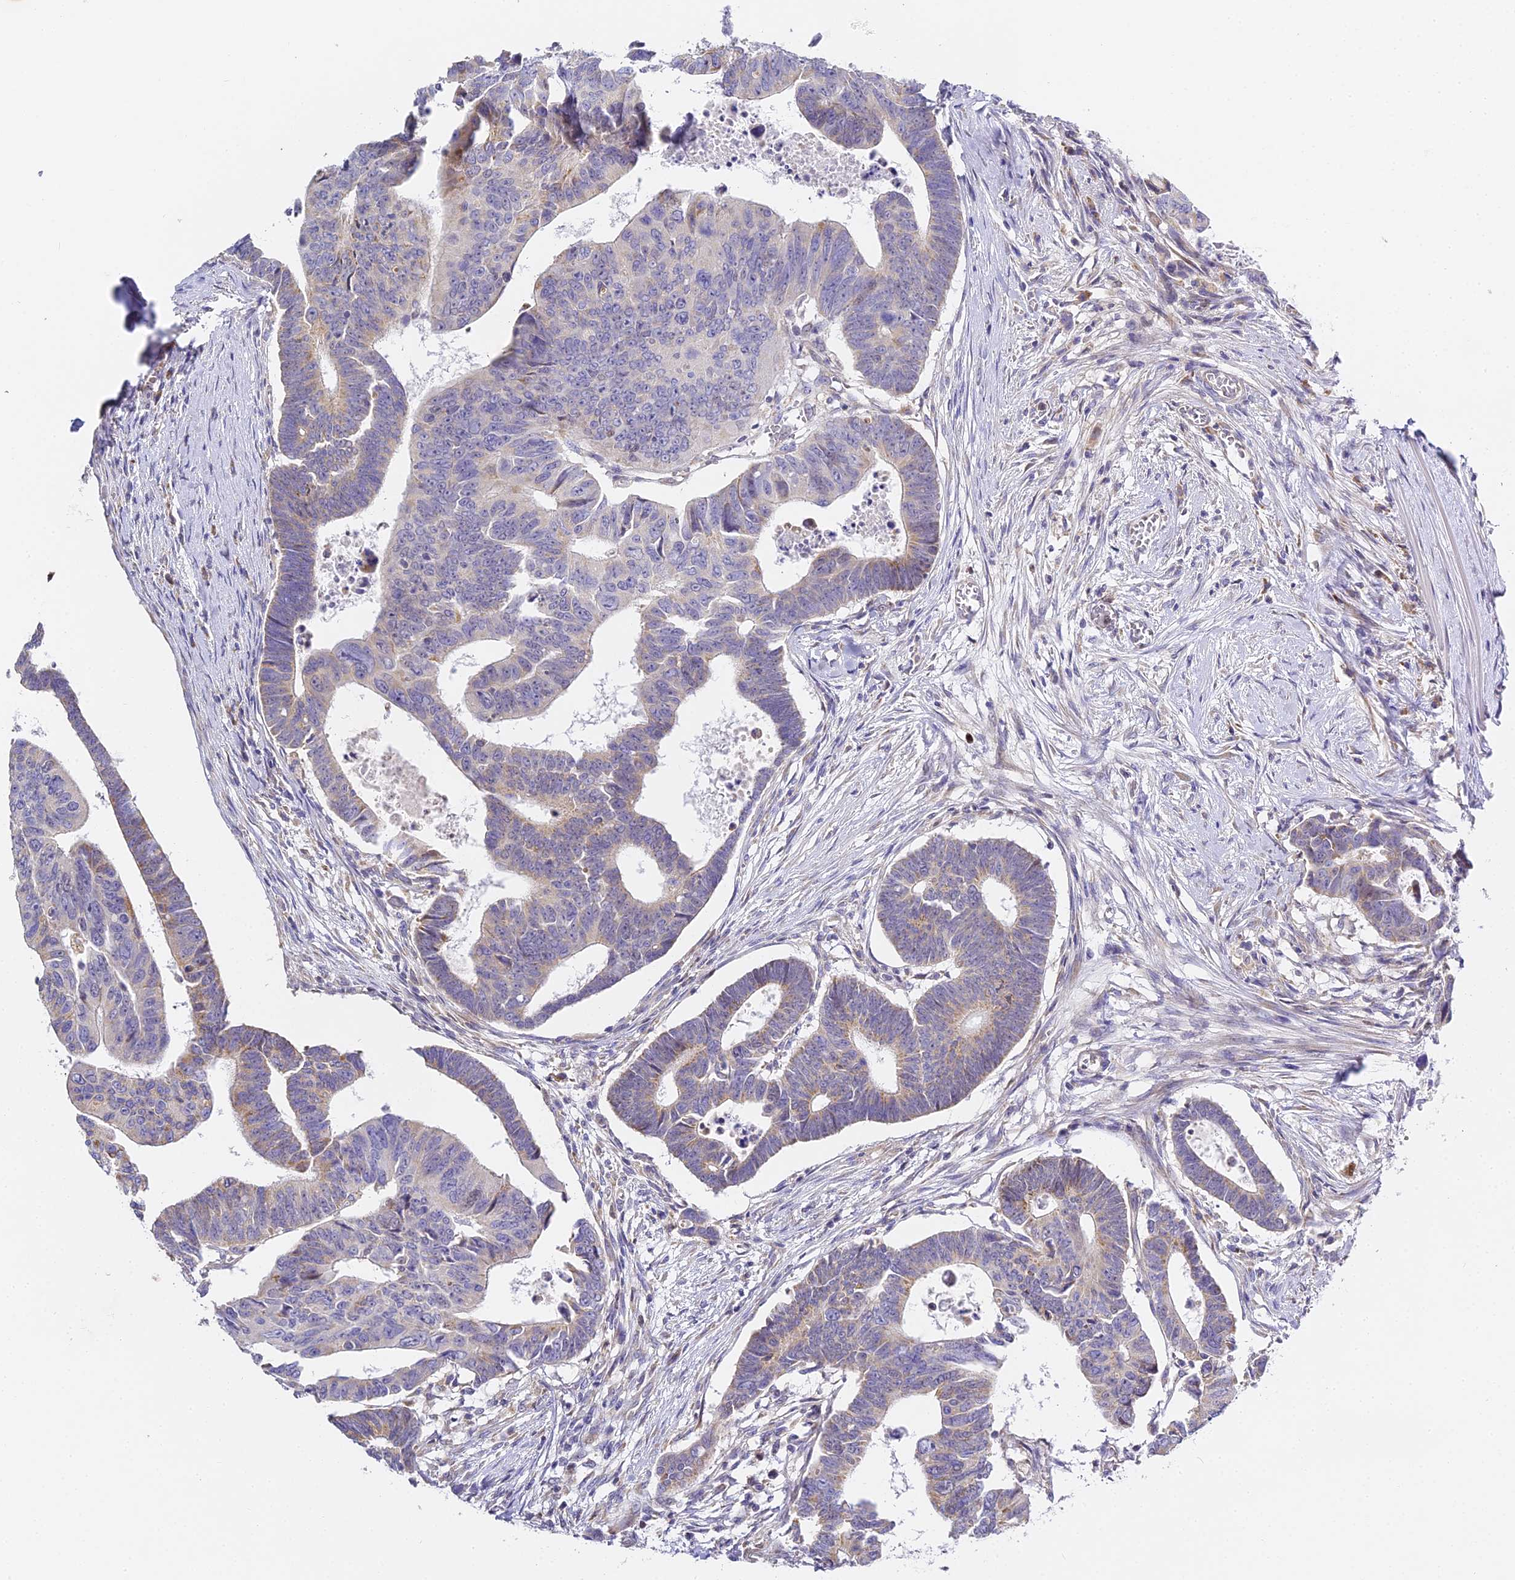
{"staining": {"intensity": "weak", "quantity": "<25%", "location": "cytoplasmic/membranous"}, "tissue": "colorectal cancer", "cell_type": "Tumor cells", "image_type": "cancer", "snomed": [{"axis": "morphology", "description": "Adenocarcinoma, NOS"}, {"axis": "topography", "description": "Rectum"}], "caption": "Immunohistochemical staining of colorectal cancer (adenocarcinoma) shows no significant expression in tumor cells.", "gene": "SERP1", "patient": {"sex": "female", "age": 65}}